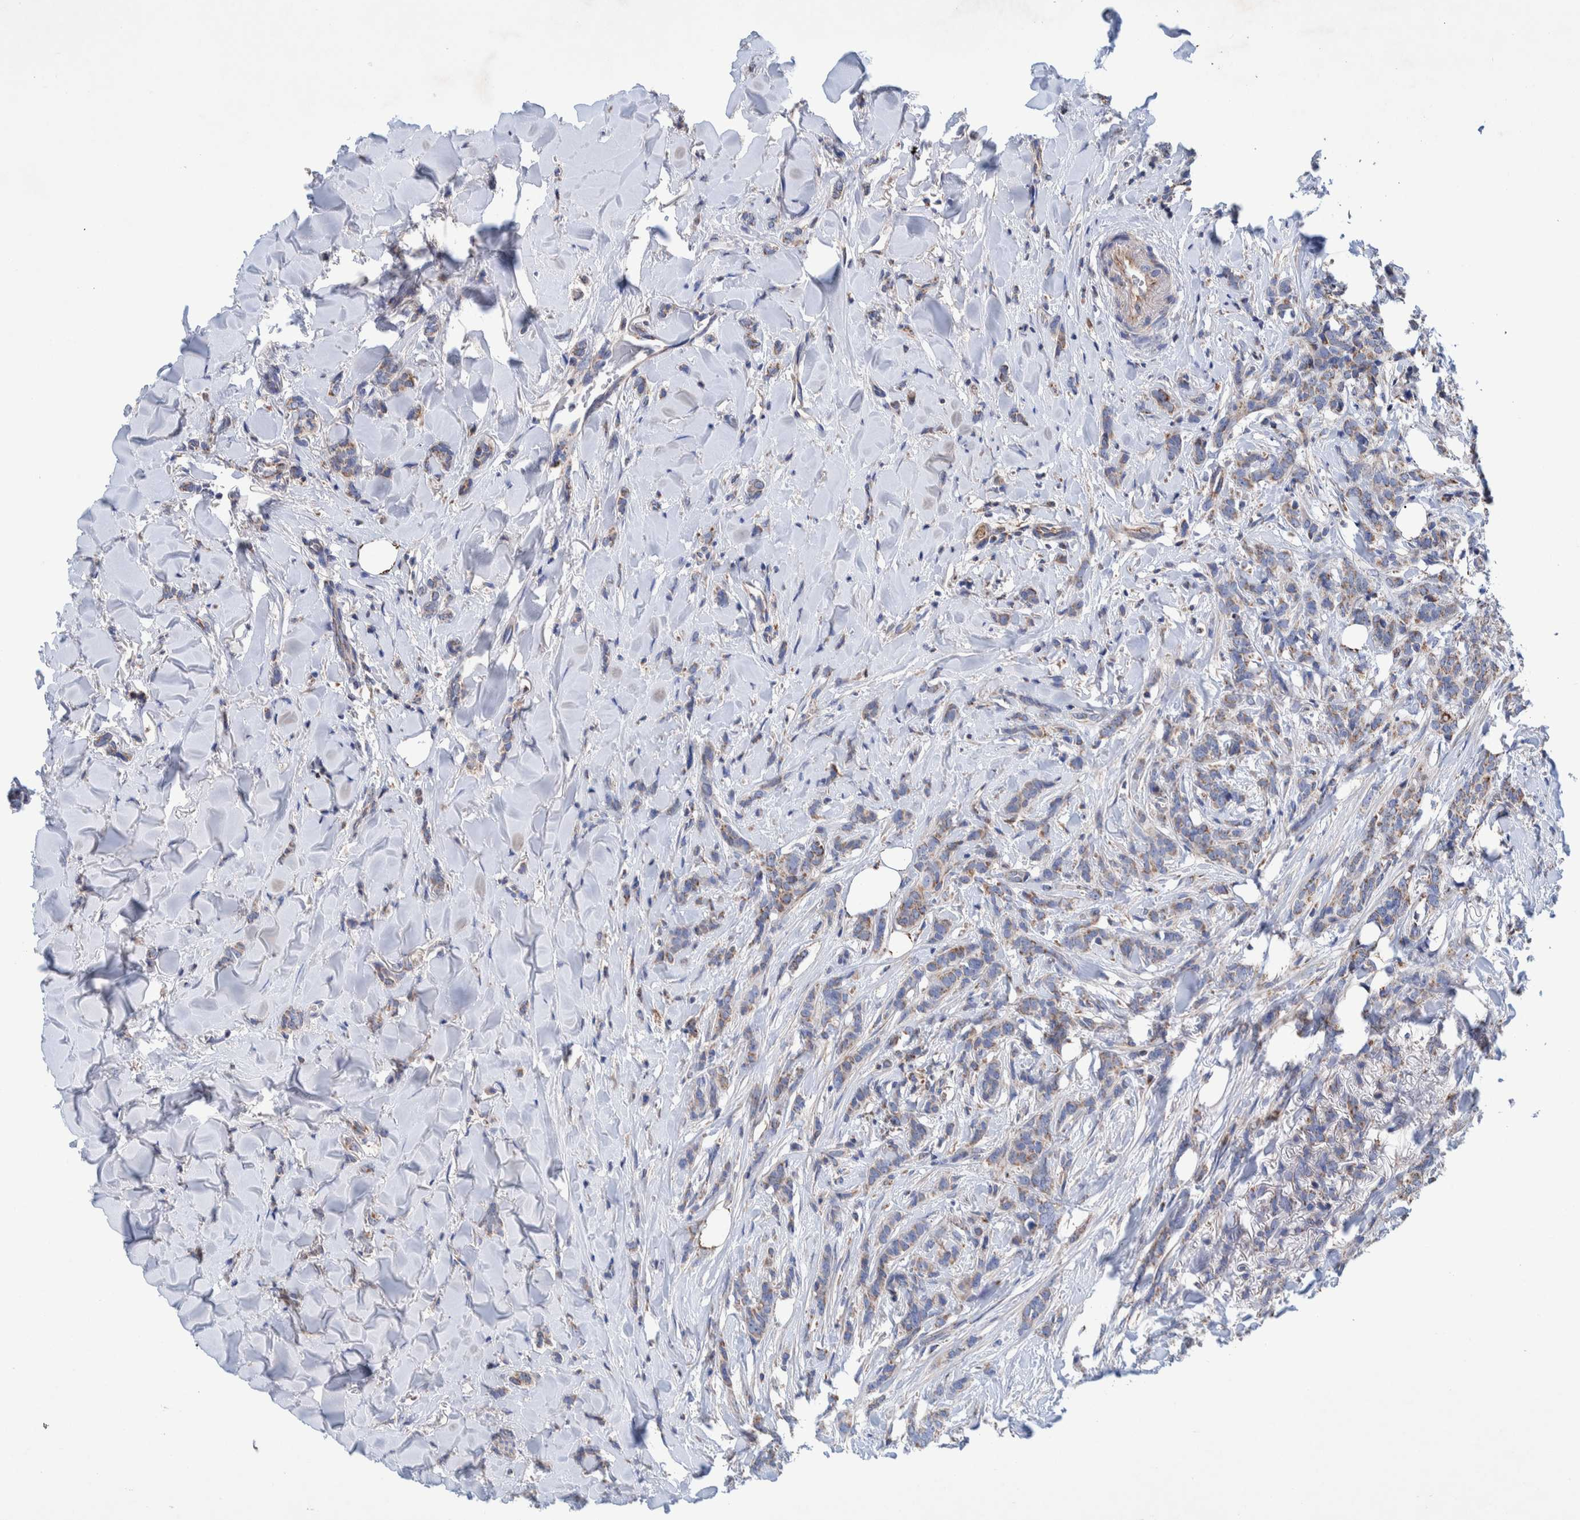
{"staining": {"intensity": "weak", "quantity": ">75%", "location": "cytoplasmic/membranous"}, "tissue": "breast cancer", "cell_type": "Tumor cells", "image_type": "cancer", "snomed": [{"axis": "morphology", "description": "Lobular carcinoma"}, {"axis": "topography", "description": "Skin"}, {"axis": "topography", "description": "Breast"}], "caption": "A photomicrograph of human breast cancer stained for a protein displays weak cytoplasmic/membranous brown staining in tumor cells.", "gene": "DECR1", "patient": {"sex": "female", "age": 46}}